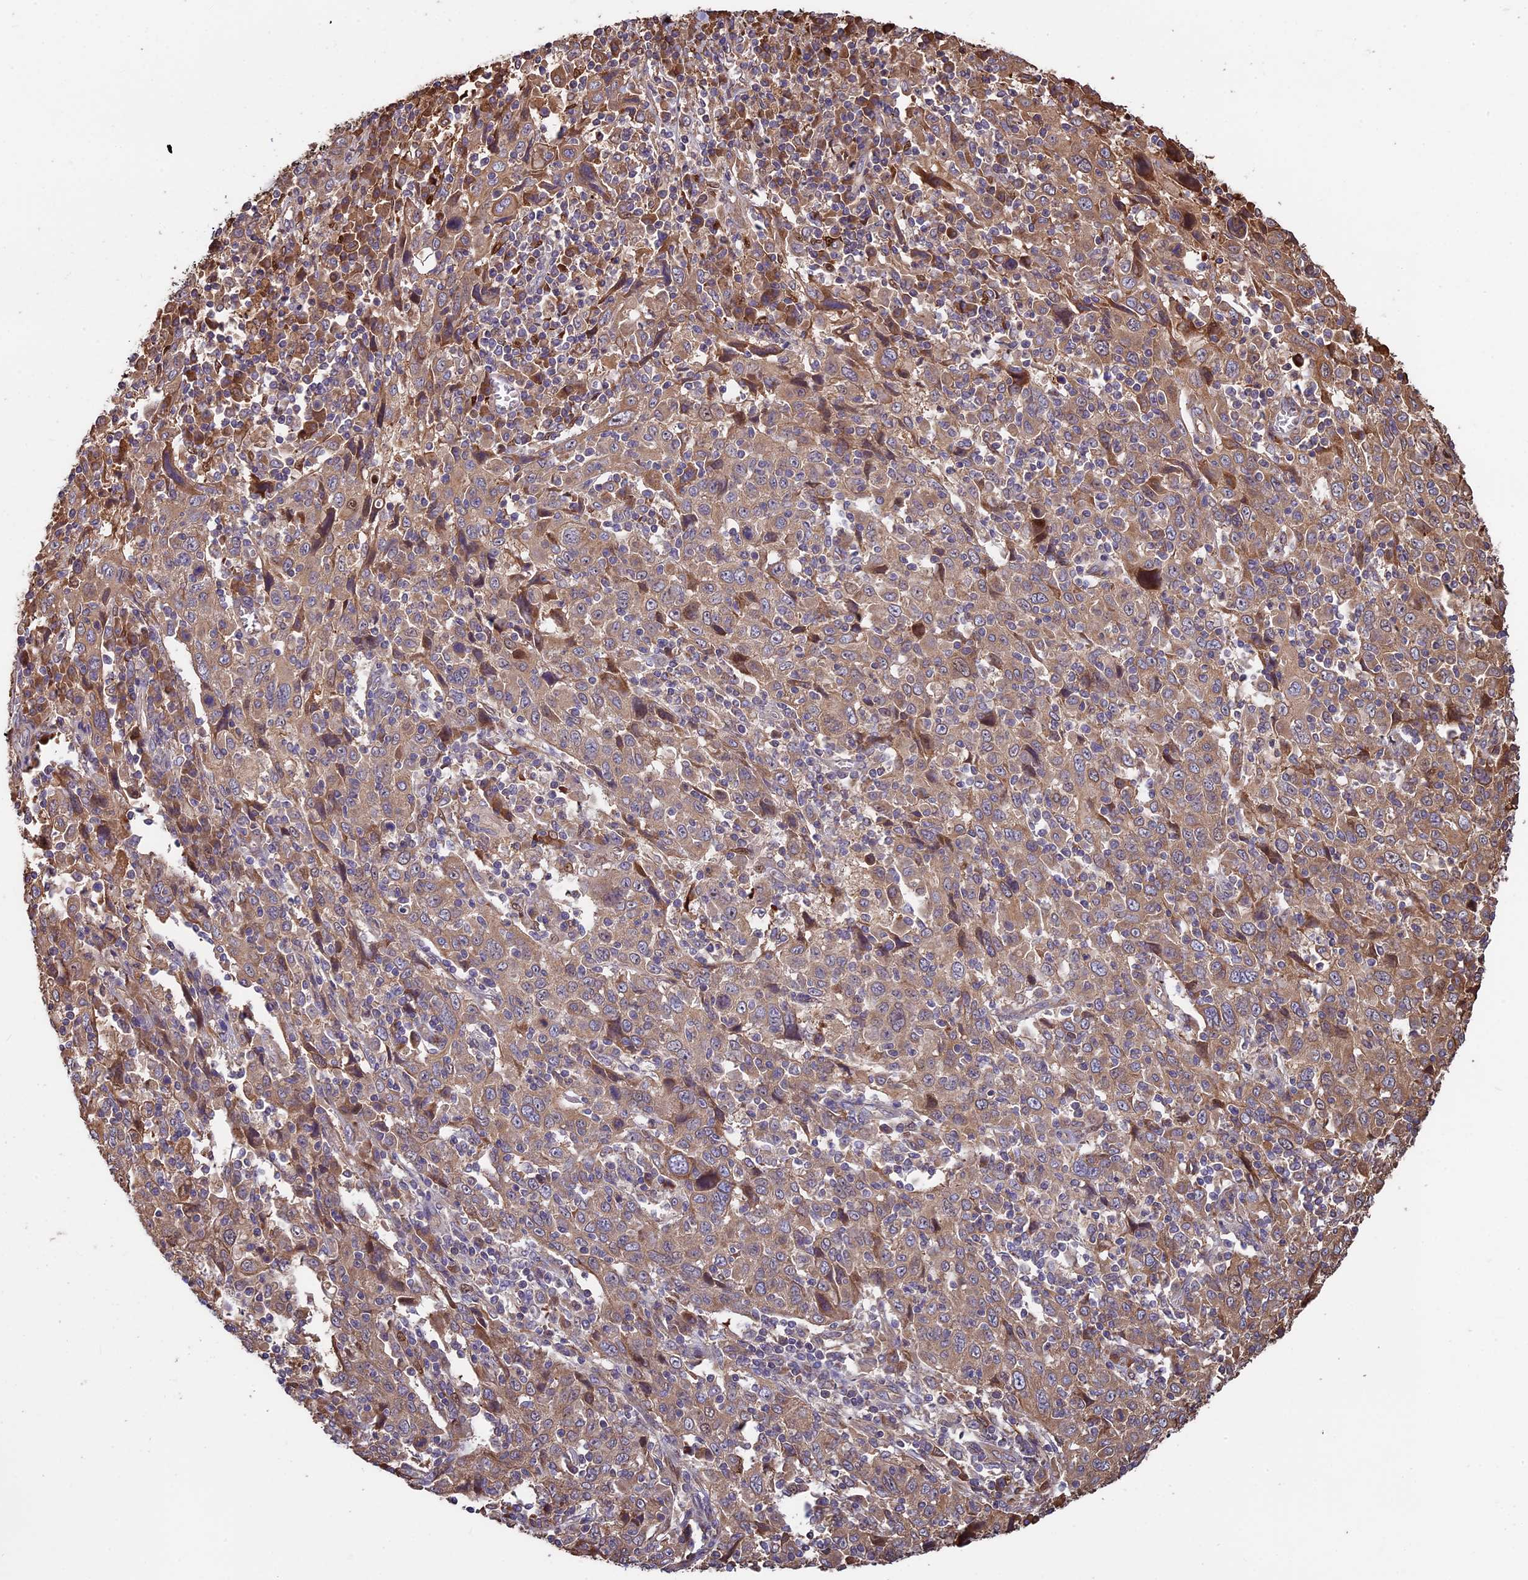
{"staining": {"intensity": "weak", "quantity": ">75%", "location": "cytoplasmic/membranous"}, "tissue": "cervical cancer", "cell_type": "Tumor cells", "image_type": "cancer", "snomed": [{"axis": "morphology", "description": "Squamous cell carcinoma, NOS"}, {"axis": "topography", "description": "Cervix"}], "caption": "The image demonstrates a brown stain indicating the presence of a protein in the cytoplasmic/membranous of tumor cells in cervical squamous cell carcinoma.", "gene": "VWA3A", "patient": {"sex": "female", "age": 46}}